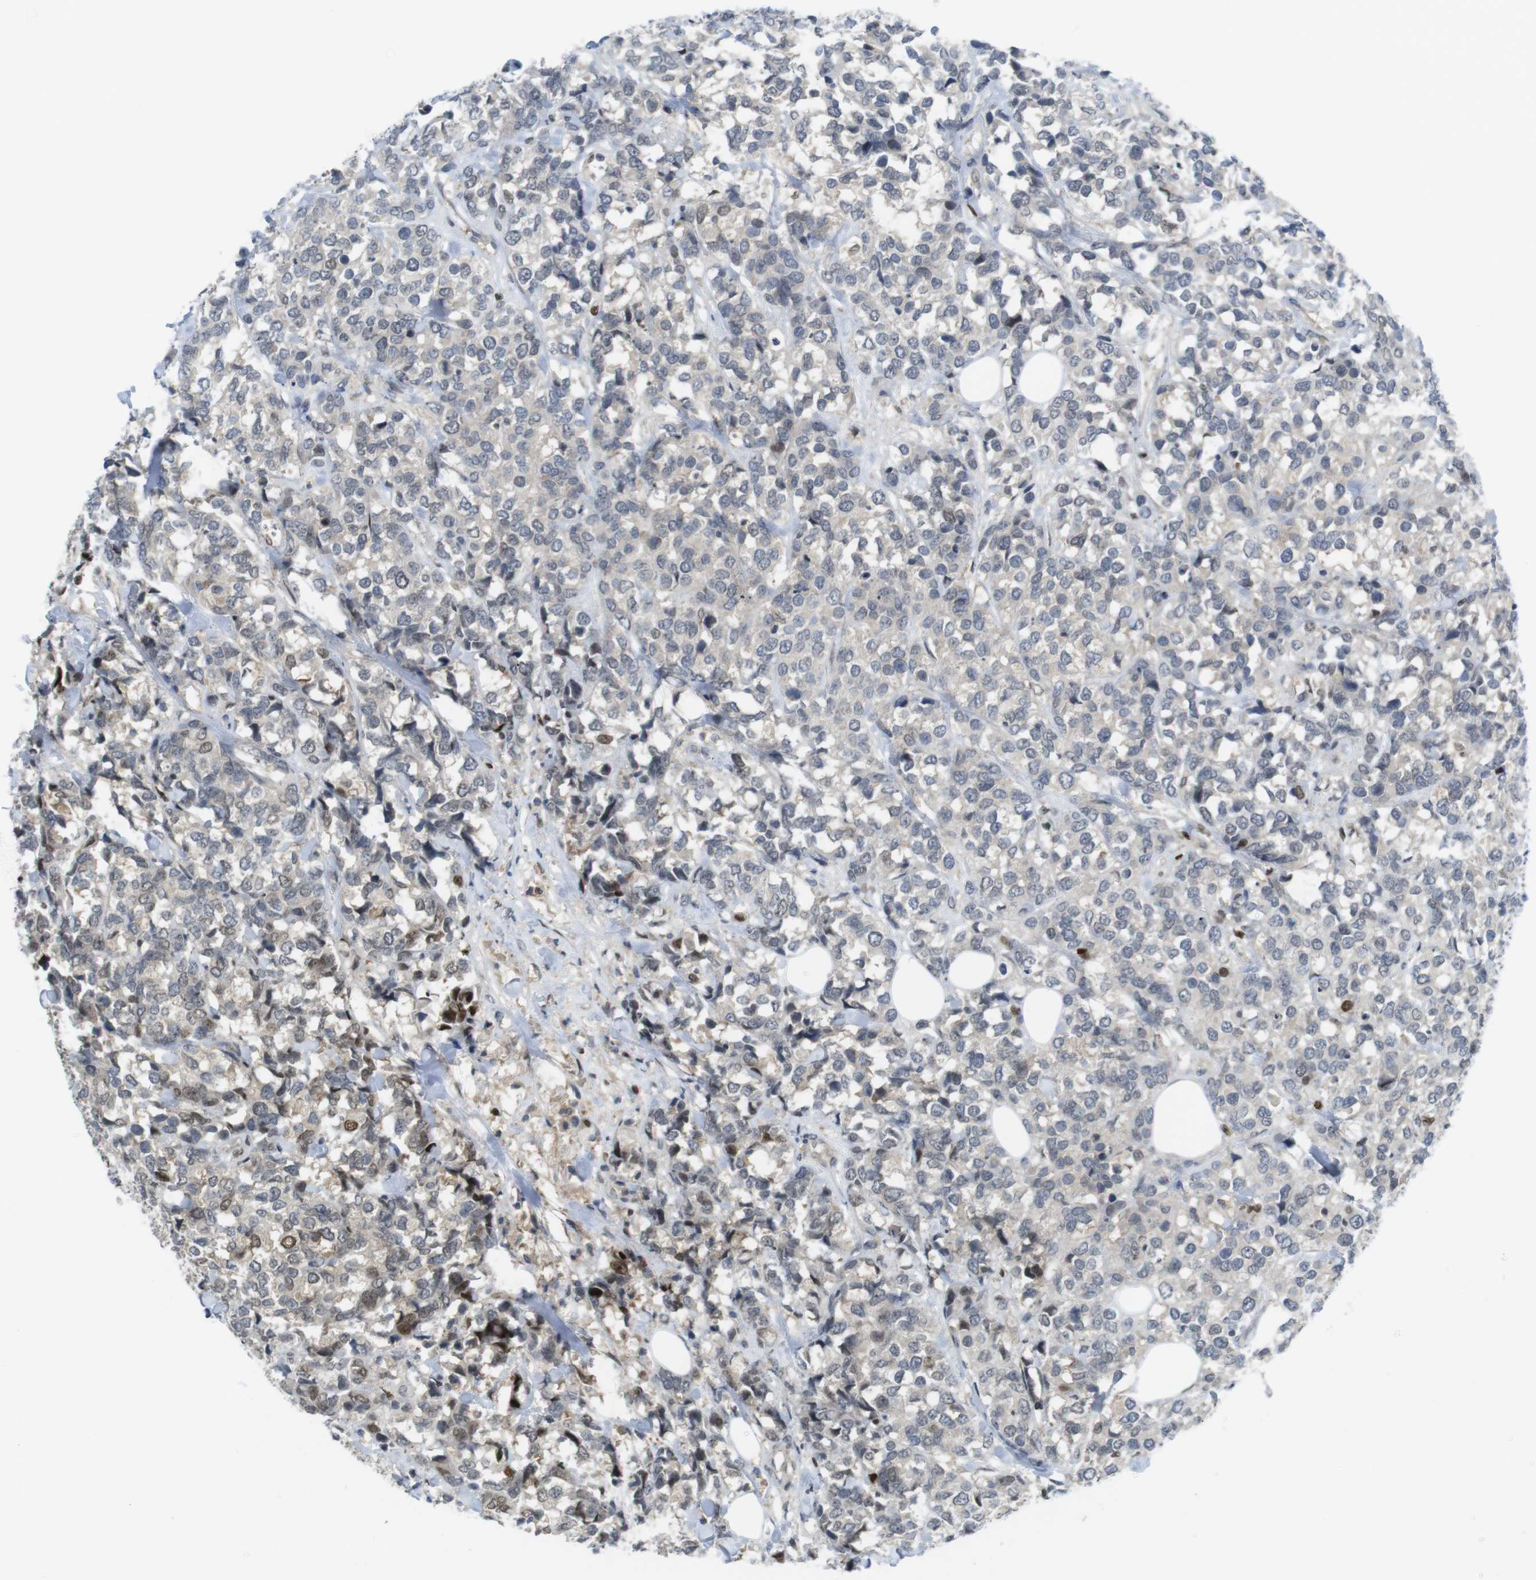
{"staining": {"intensity": "moderate", "quantity": "<25%", "location": "nuclear"}, "tissue": "breast cancer", "cell_type": "Tumor cells", "image_type": "cancer", "snomed": [{"axis": "morphology", "description": "Lobular carcinoma"}, {"axis": "topography", "description": "Breast"}], "caption": "Tumor cells reveal low levels of moderate nuclear positivity in approximately <25% of cells in human breast cancer. The staining was performed using DAB to visualize the protein expression in brown, while the nuclei were stained in blue with hematoxylin (Magnification: 20x).", "gene": "RCC1", "patient": {"sex": "female", "age": 59}}